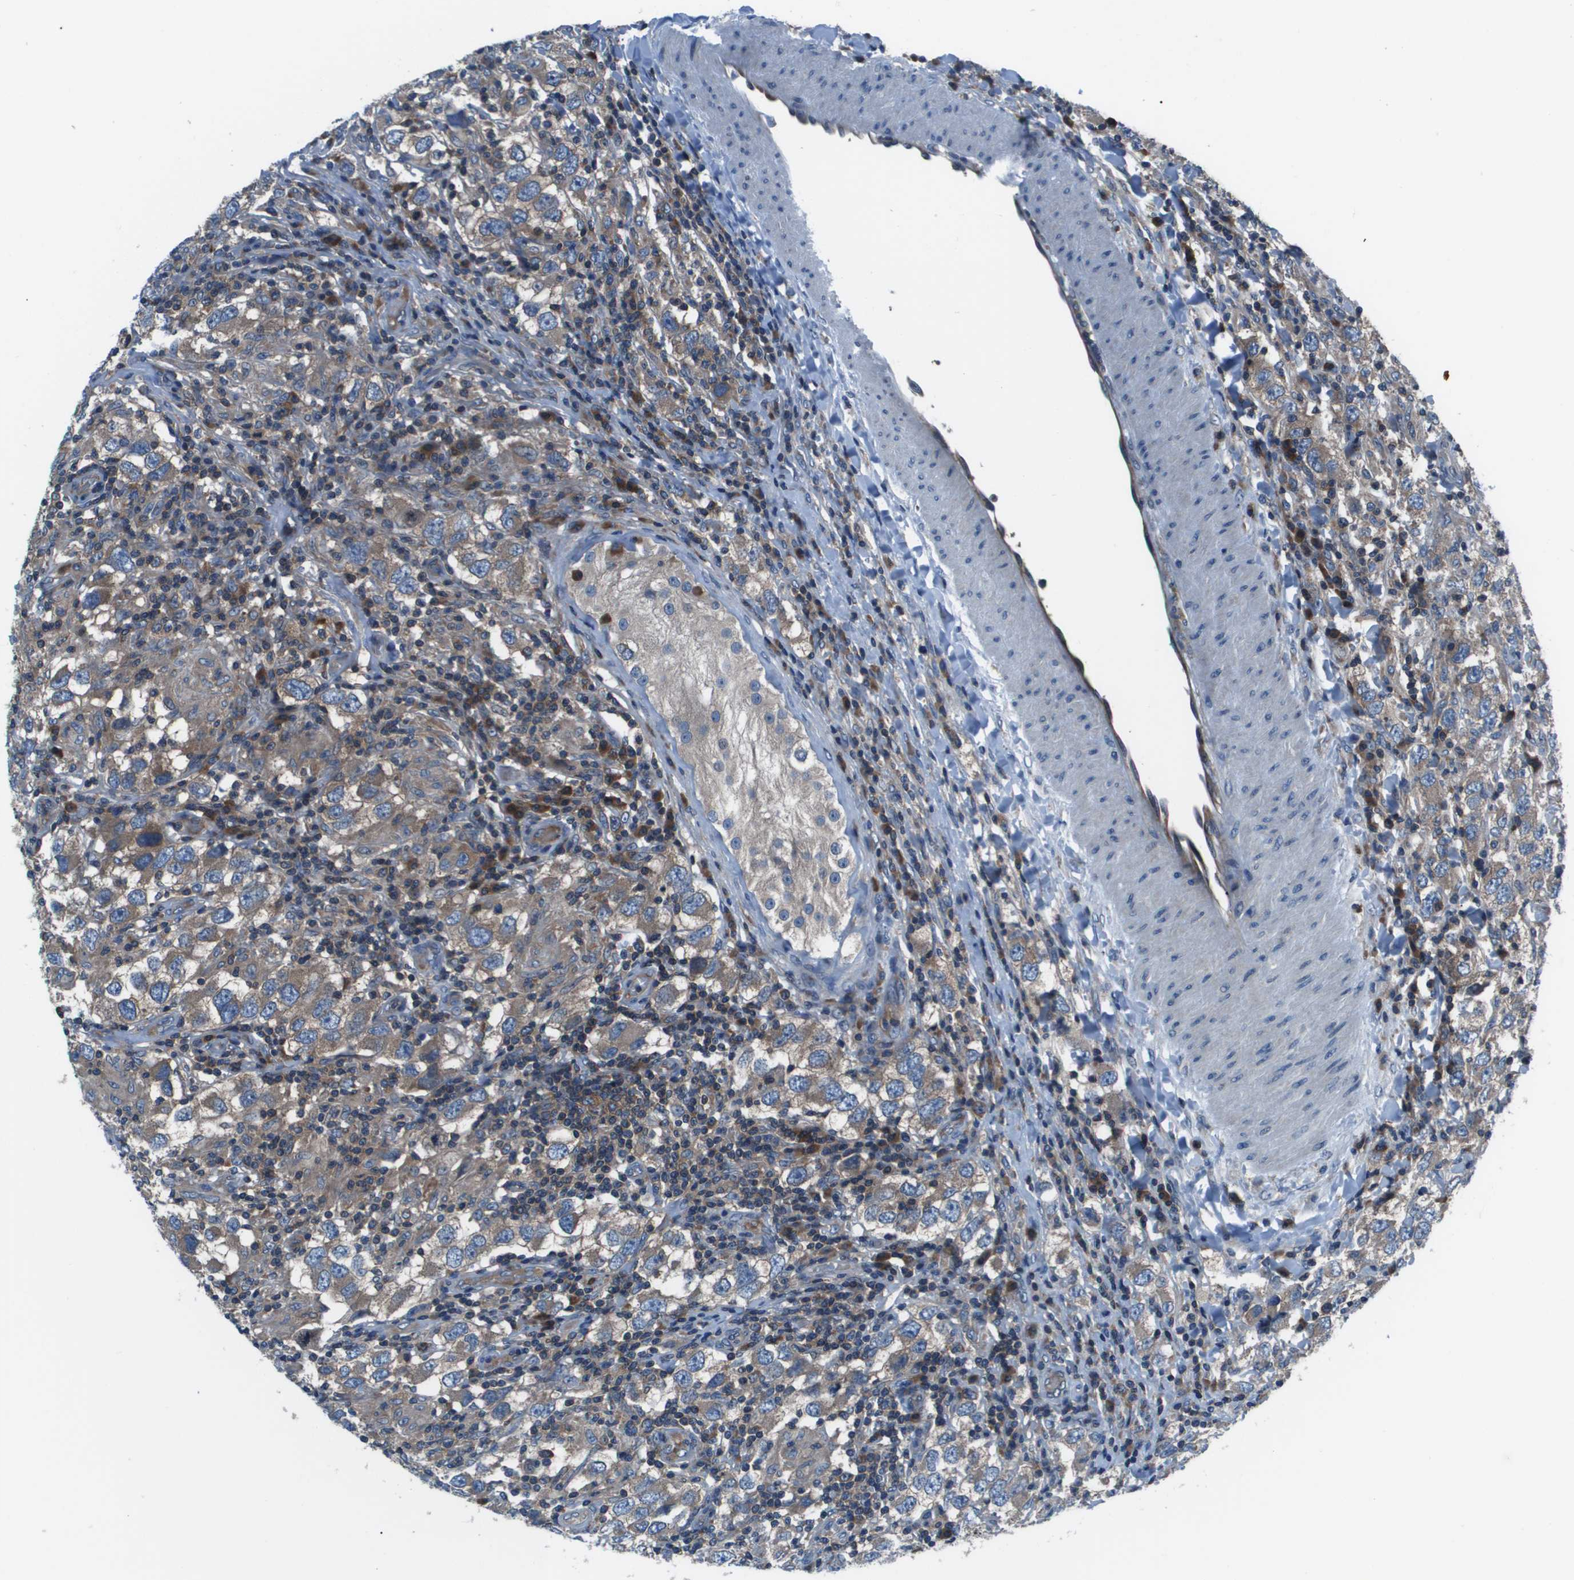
{"staining": {"intensity": "moderate", "quantity": ">75%", "location": "cytoplasmic/membranous"}, "tissue": "testis cancer", "cell_type": "Tumor cells", "image_type": "cancer", "snomed": [{"axis": "morphology", "description": "Carcinoma, Embryonal, NOS"}, {"axis": "topography", "description": "Testis"}], "caption": "Protein analysis of embryonal carcinoma (testis) tissue shows moderate cytoplasmic/membranous expression in approximately >75% of tumor cells.", "gene": "EIF3B", "patient": {"sex": "male", "age": 21}}